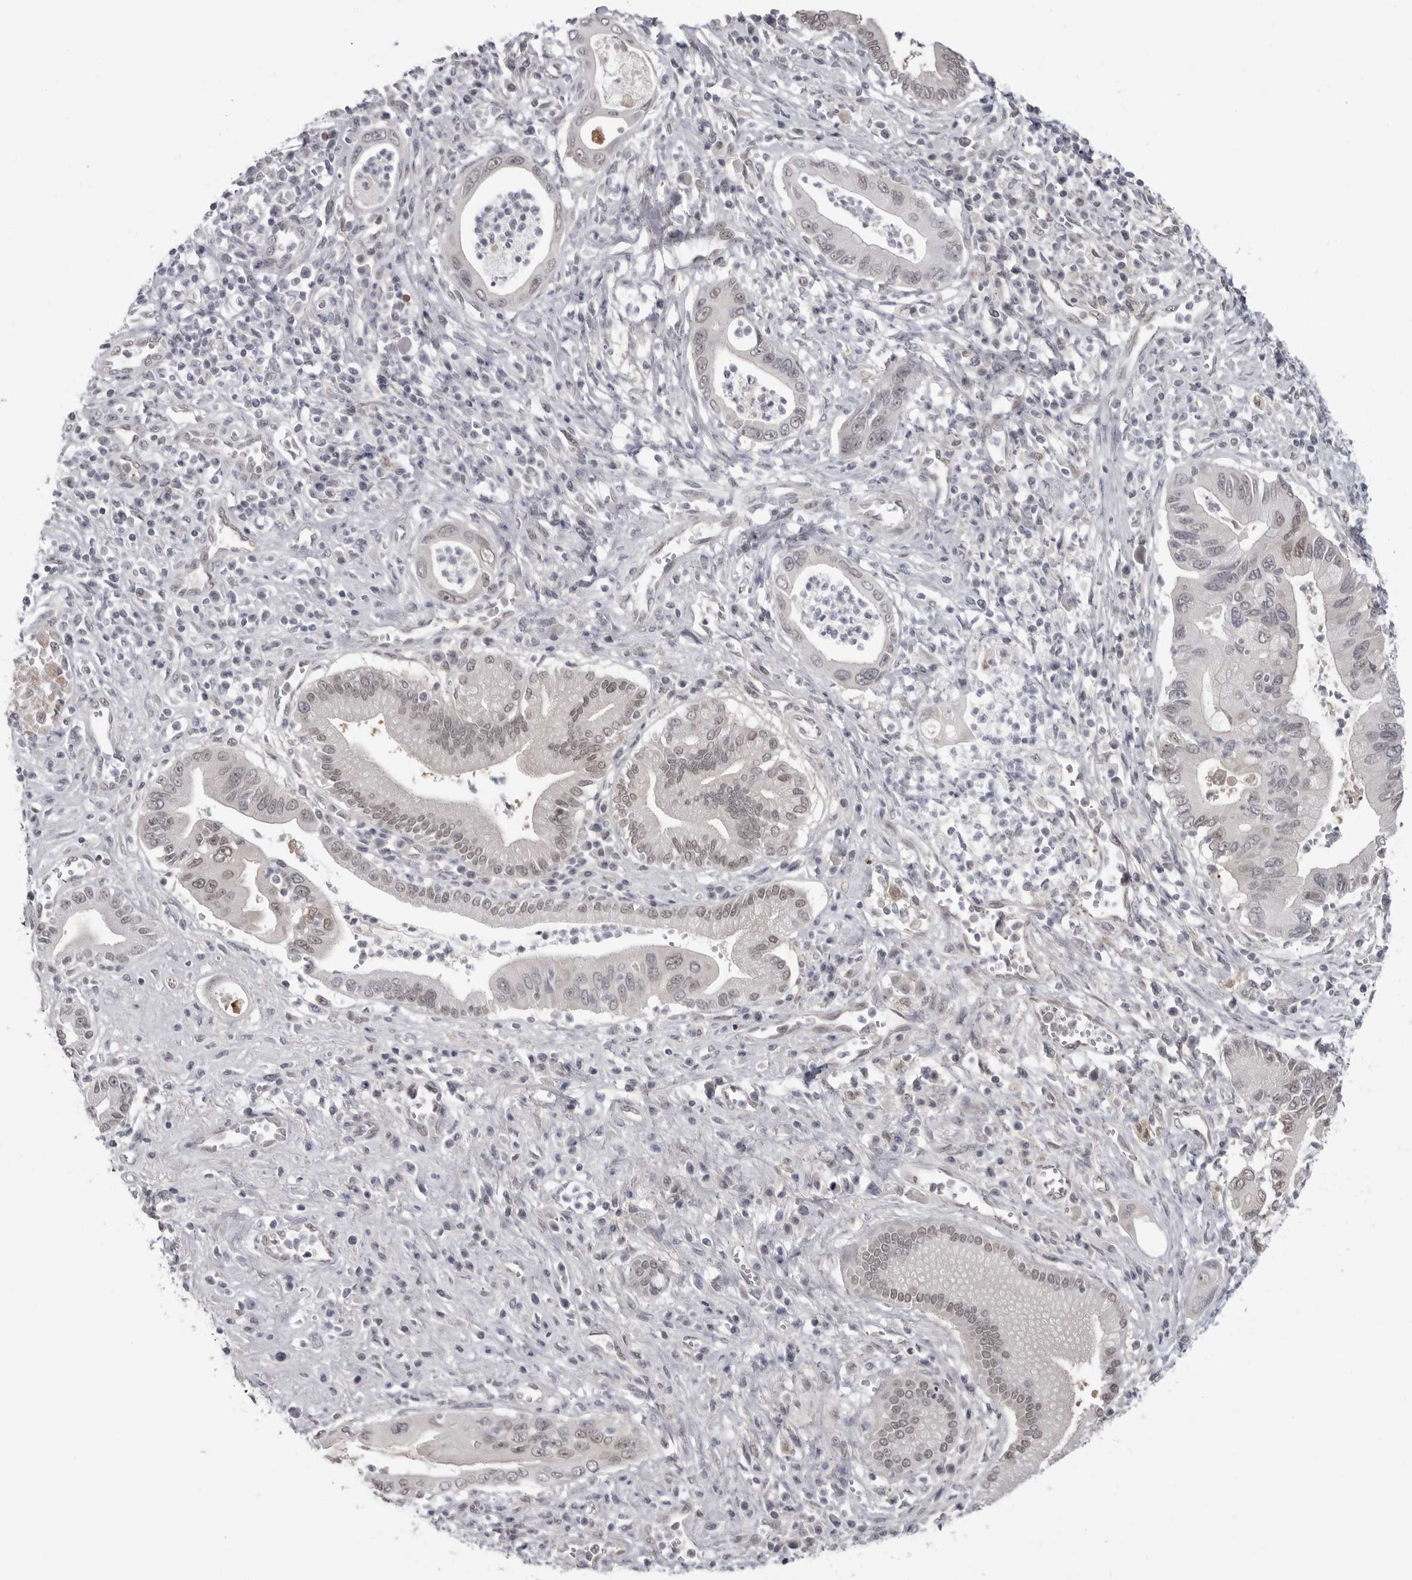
{"staining": {"intensity": "weak", "quantity": "25%-75%", "location": "nuclear"}, "tissue": "pancreatic cancer", "cell_type": "Tumor cells", "image_type": "cancer", "snomed": [{"axis": "morphology", "description": "Adenocarcinoma, NOS"}, {"axis": "topography", "description": "Pancreas"}], "caption": "Immunohistochemical staining of pancreatic cancer shows weak nuclear protein positivity in about 25%-75% of tumor cells. (Stains: DAB (3,3'-diaminobenzidine) in brown, nuclei in blue, Microscopy: brightfield microscopy at high magnification).", "gene": "PNPO", "patient": {"sex": "male", "age": 78}}